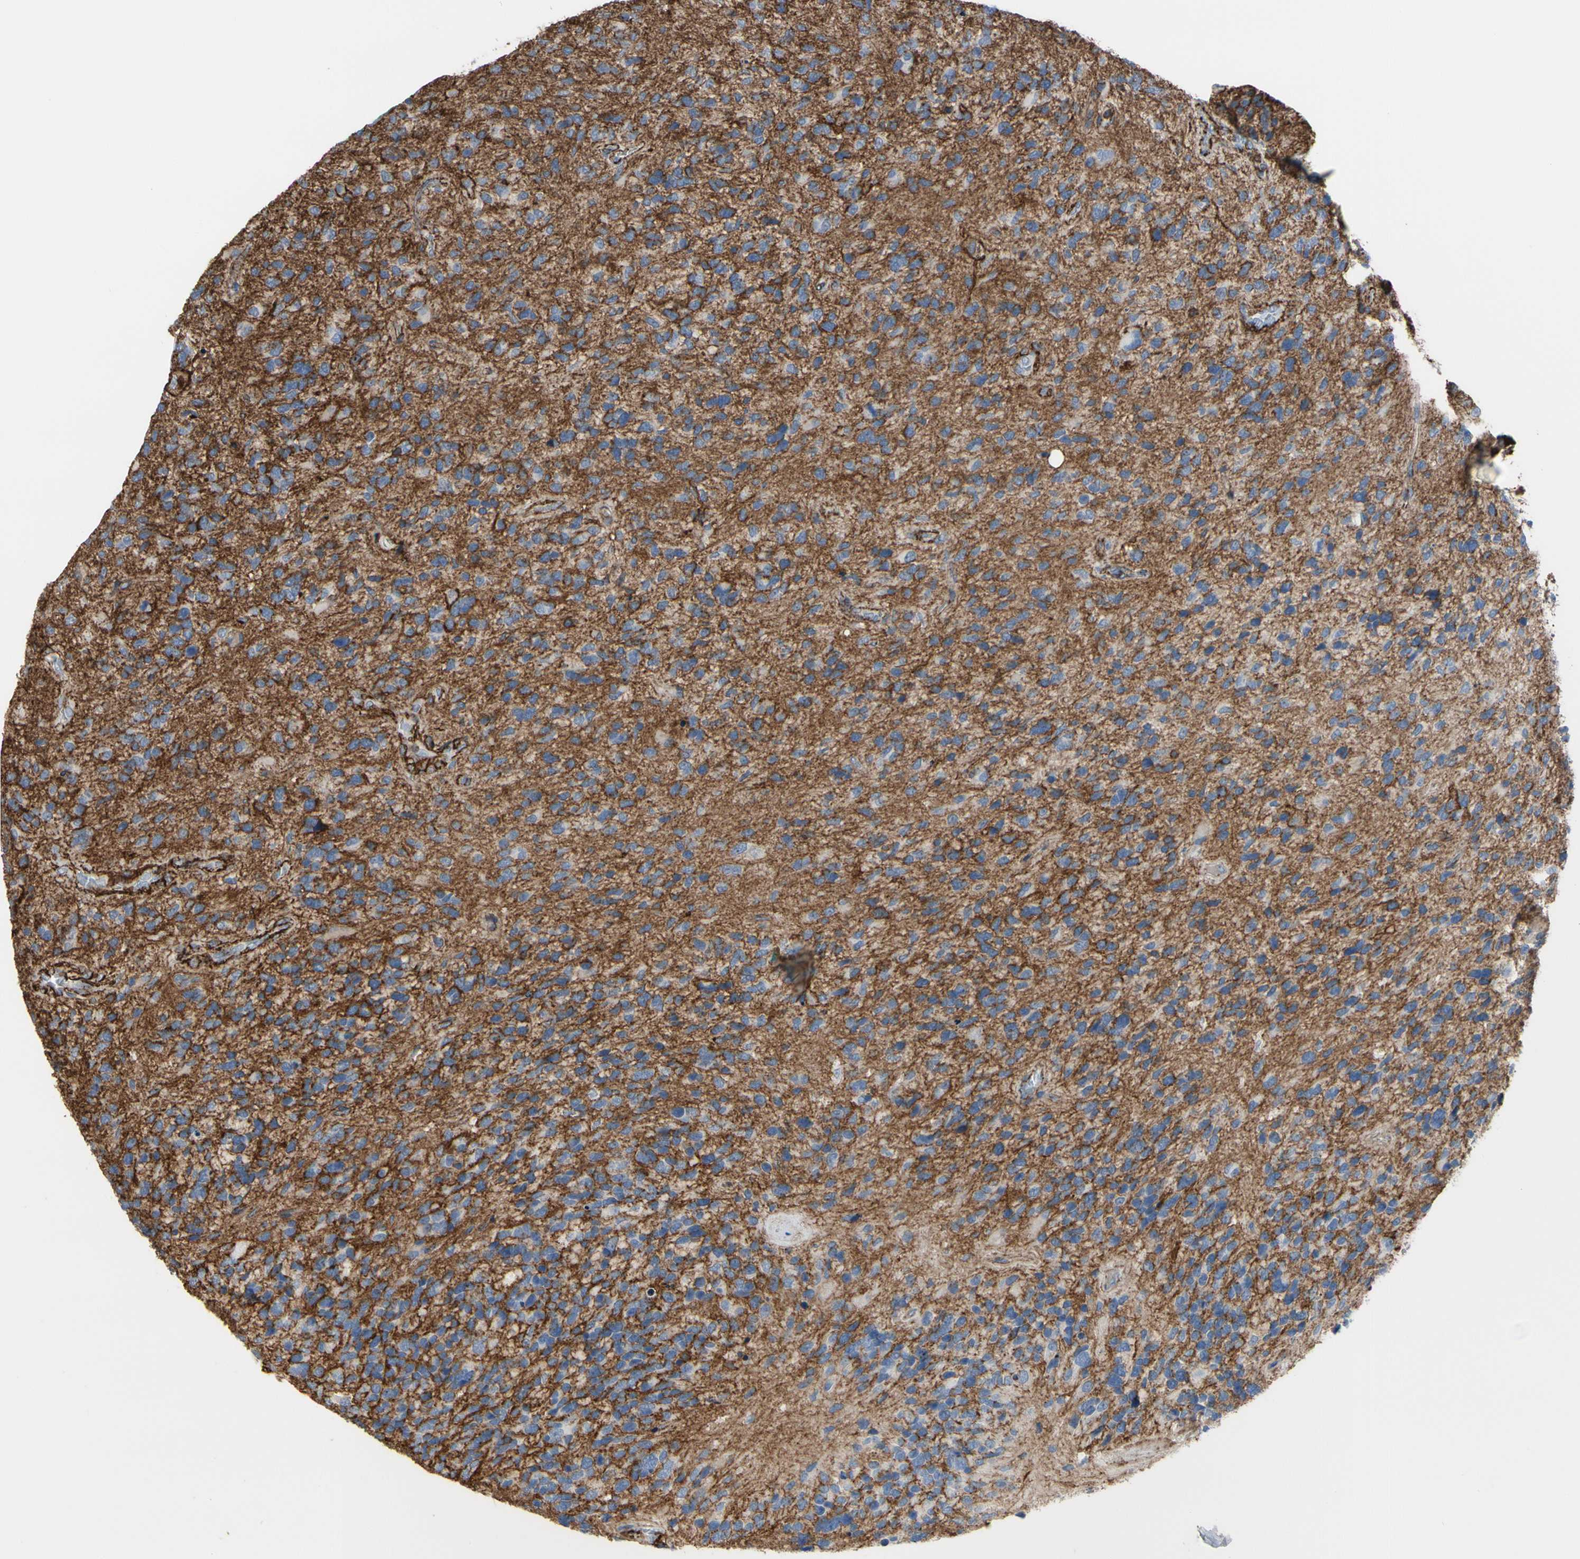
{"staining": {"intensity": "weak", "quantity": ">75%", "location": "cytoplasmic/membranous"}, "tissue": "glioma", "cell_type": "Tumor cells", "image_type": "cancer", "snomed": [{"axis": "morphology", "description": "Glioma, malignant, High grade"}, {"axis": "topography", "description": "Brain"}], "caption": "Protein expression analysis of human malignant glioma (high-grade) reveals weak cytoplasmic/membranous expression in approximately >75% of tumor cells. The staining was performed using DAB (3,3'-diaminobenzidine), with brown indicating positive protein expression. Nuclei are stained blue with hematoxylin.", "gene": "ANXA6", "patient": {"sex": "female", "age": 58}}